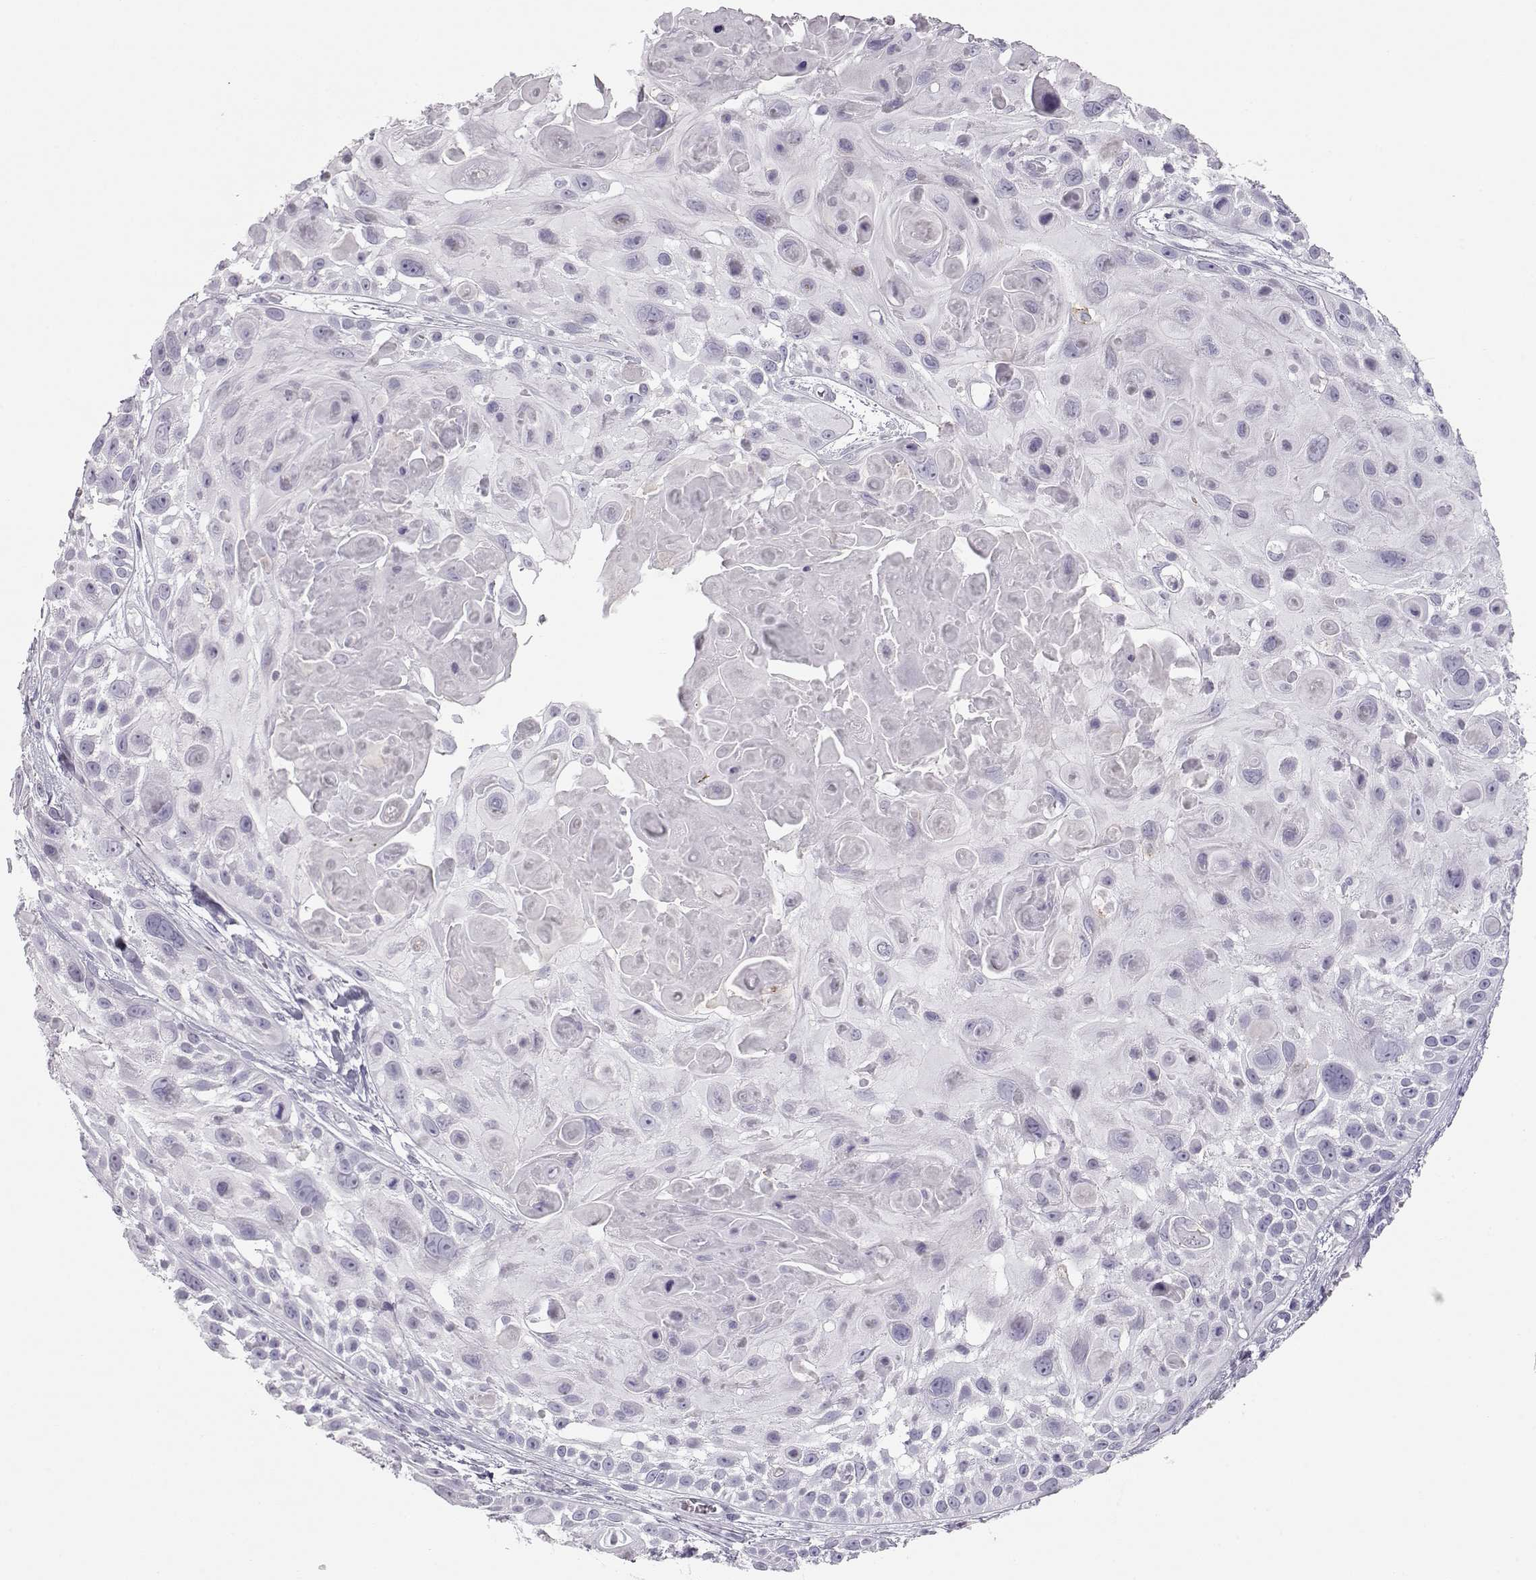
{"staining": {"intensity": "negative", "quantity": "none", "location": "none"}, "tissue": "skin cancer", "cell_type": "Tumor cells", "image_type": "cancer", "snomed": [{"axis": "morphology", "description": "Squamous cell carcinoma, NOS"}, {"axis": "topography", "description": "Skin"}, {"axis": "topography", "description": "Anal"}], "caption": "A high-resolution photomicrograph shows immunohistochemistry staining of skin cancer, which exhibits no significant staining in tumor cells.", "gene": "MIP", "patient": {"sex": "female", "age": 75}}